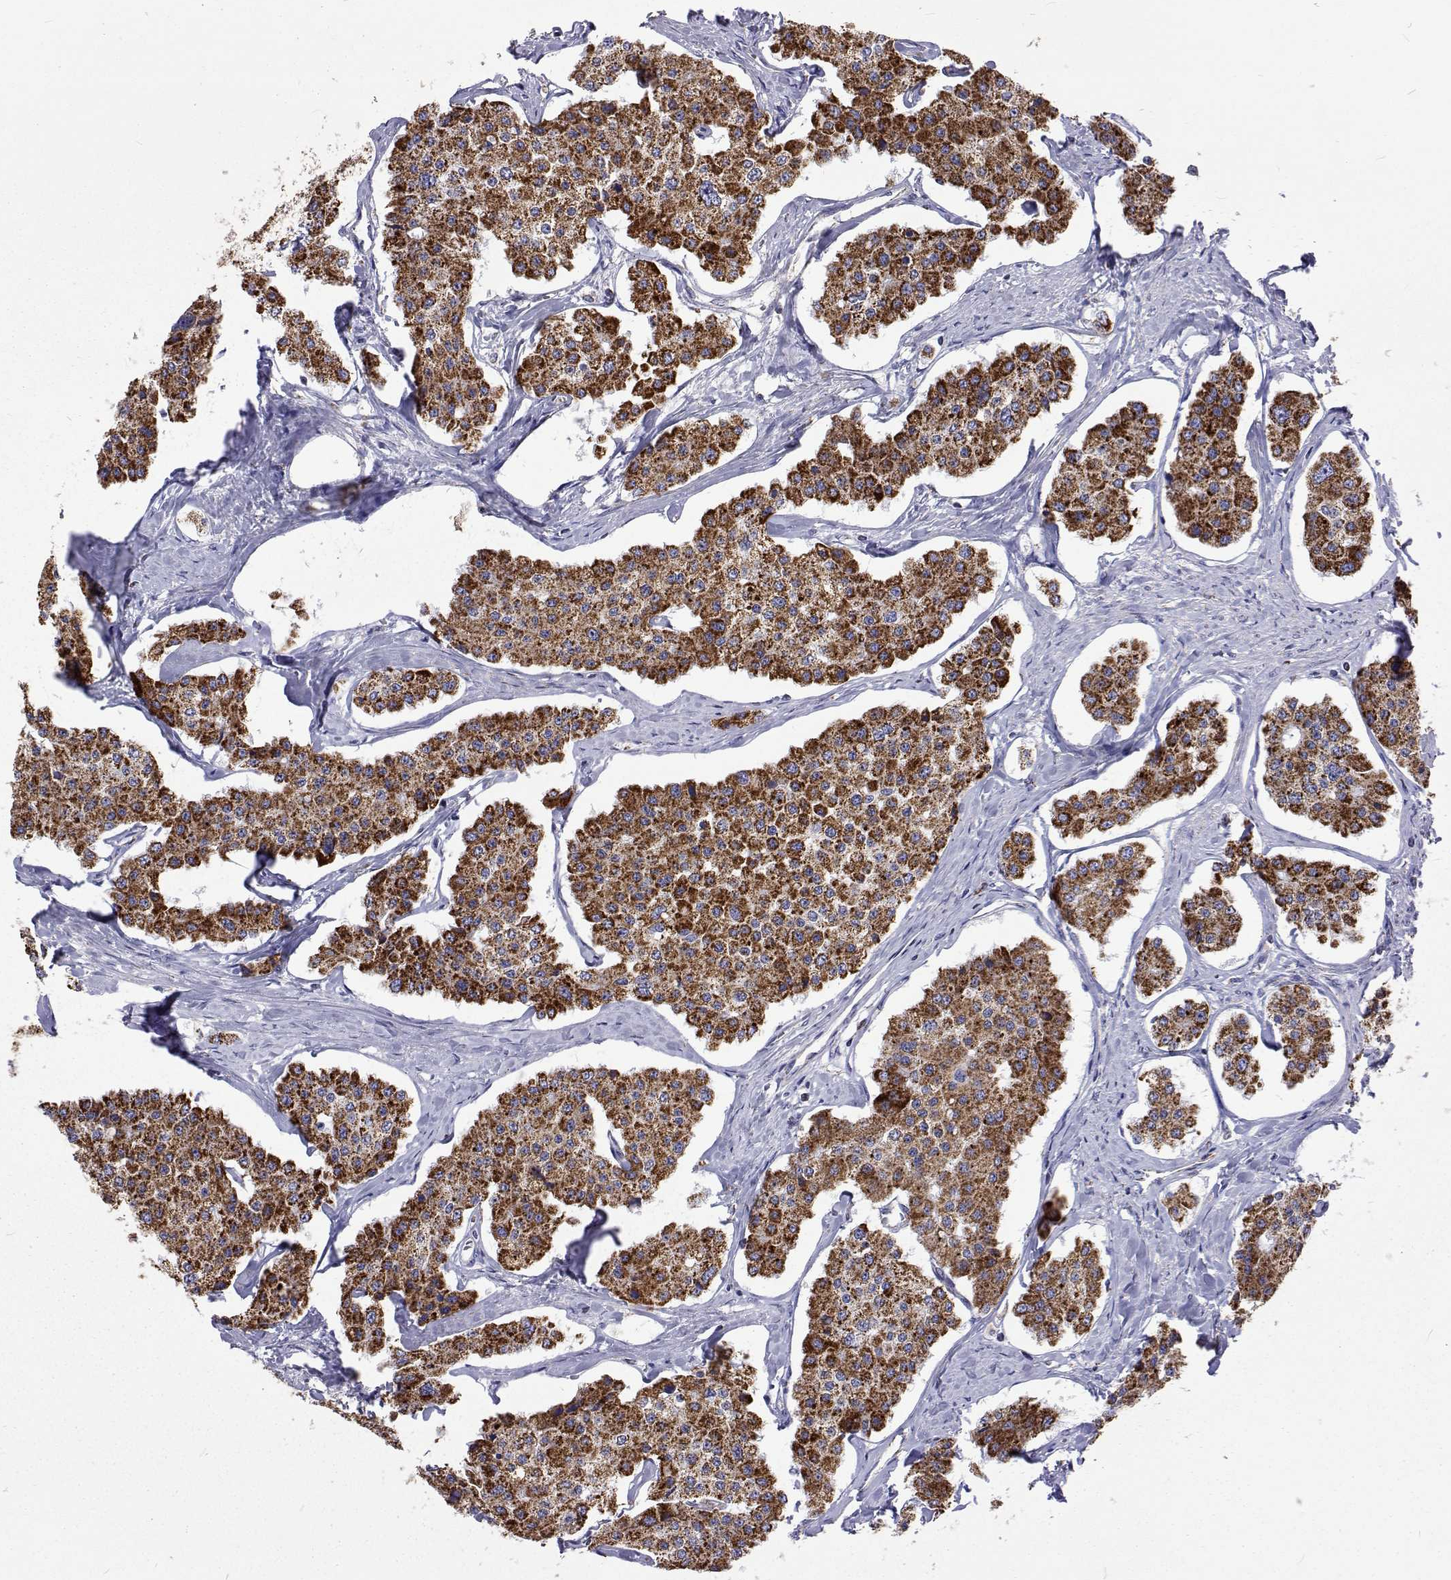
{"staining": {"intensity": "strong", "quantity": ">75%", "location": "cytoplasmic/membranous"}, "tissue": "carcinoid", "cell_type": "Tumor cells", "image_type": "cancer", "snomed": [{"axis": "morphology", "description": "Carcinoid, malignant, NOS"}, {"axis": "topography", "description": "Small intestine"}], "caption": "This image displays carcinoid stained with IHC to label a protein in brown. The cytoplasmic/membranous of tumor cells show strong positivity for the protein. Nuclei are counter-stained blue.", "gene": "MCCC2", "patient": {"sex": "female", "age": 65}}